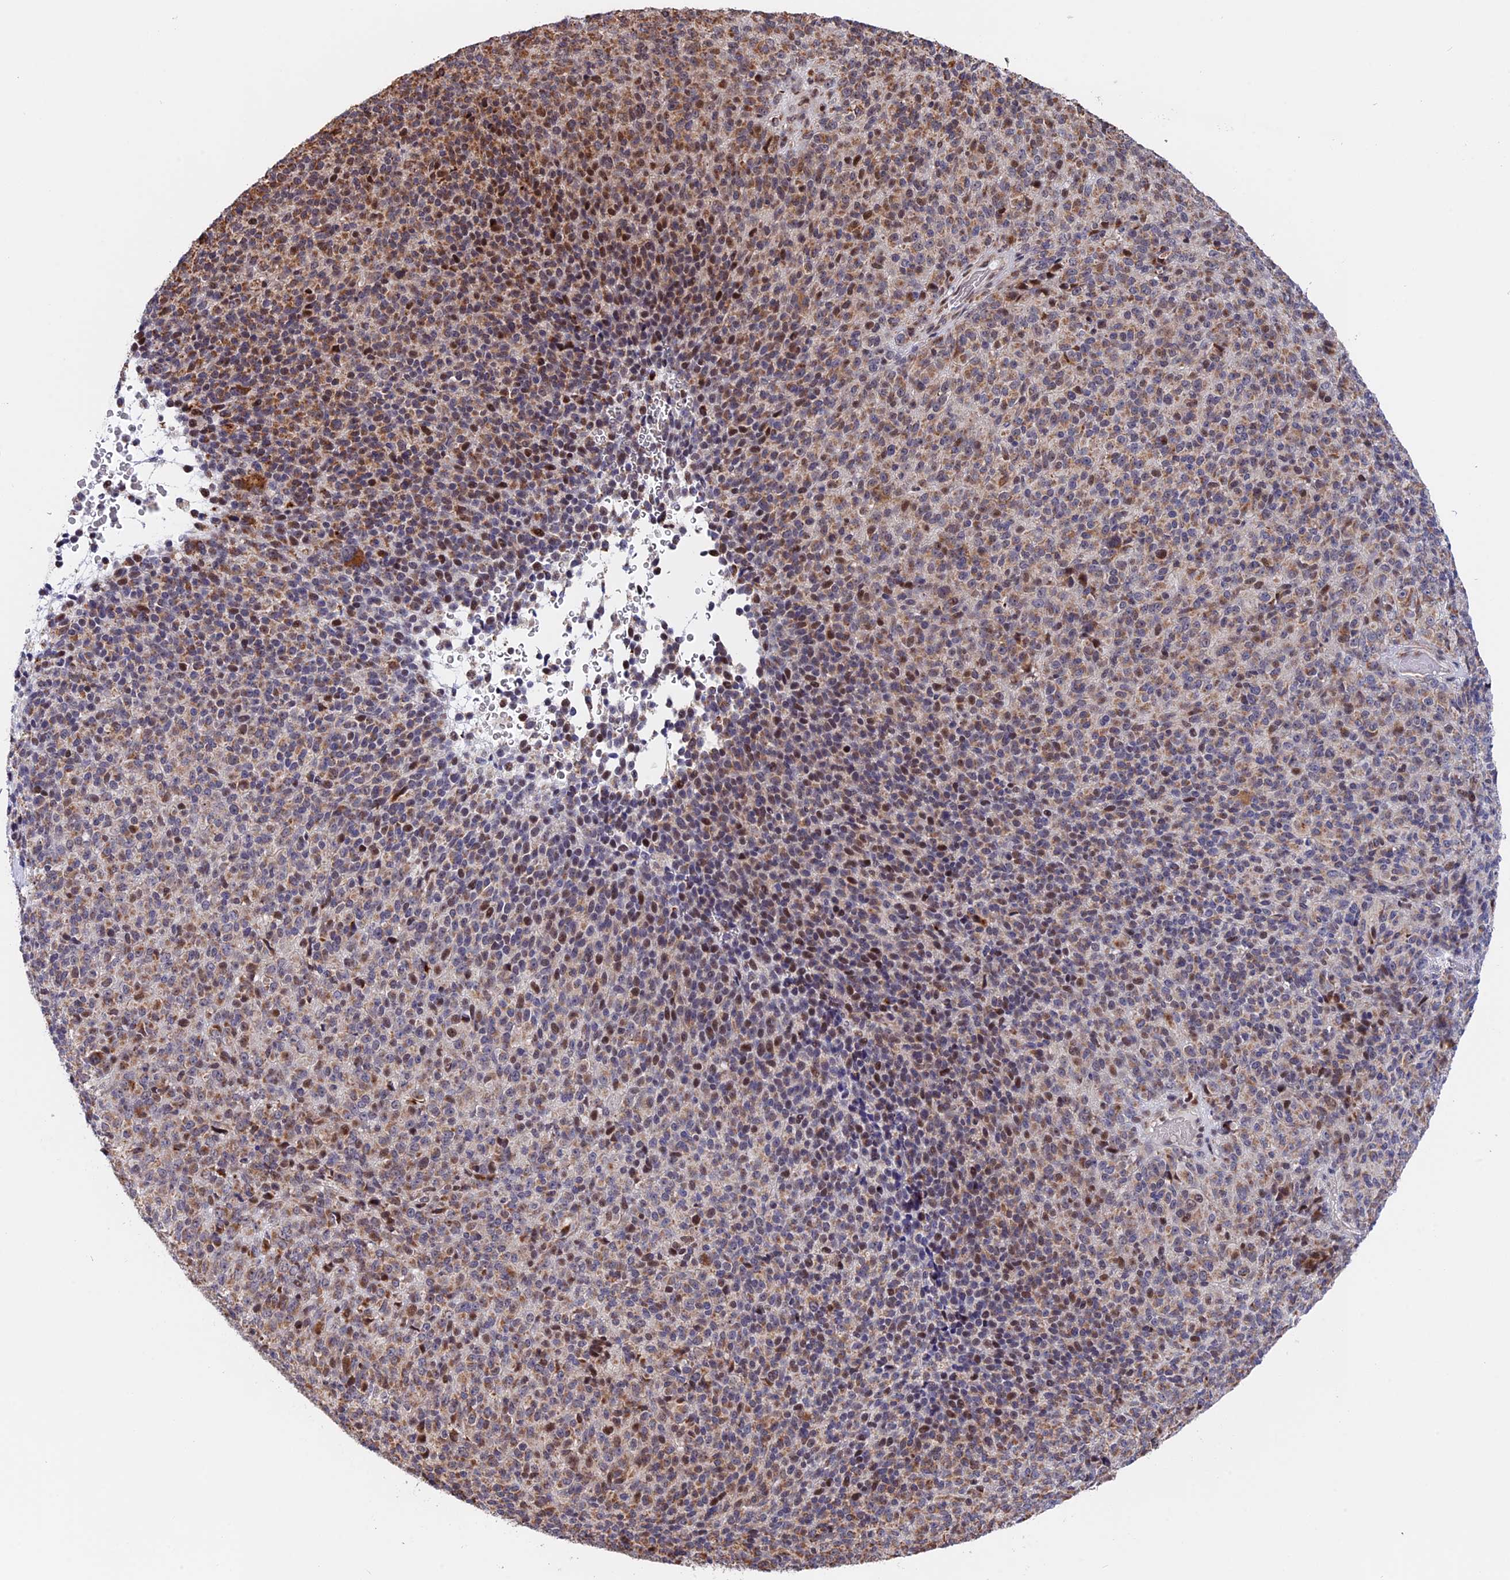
{"staining": {"intensity": "moderate", "quantity": ">75%", "location": "cytoplasmic/membranous"}, "tissue": "melanoma", "cell_type": "Tumor cells", "image_type": "cancer", "snomed": [{"axis": "morphology", "description": "Malignant melanoma, Metastatic site"}, {"axis": "topography", "description": "Brain"}], "caption": "Melanoma stained with a brown dye displays moderate cytoplasmic/membranous positive positivity in approximately >75% of tumor cells.", "gene": "FAM174C", "patient": {"sex": "female", "age": 56}}